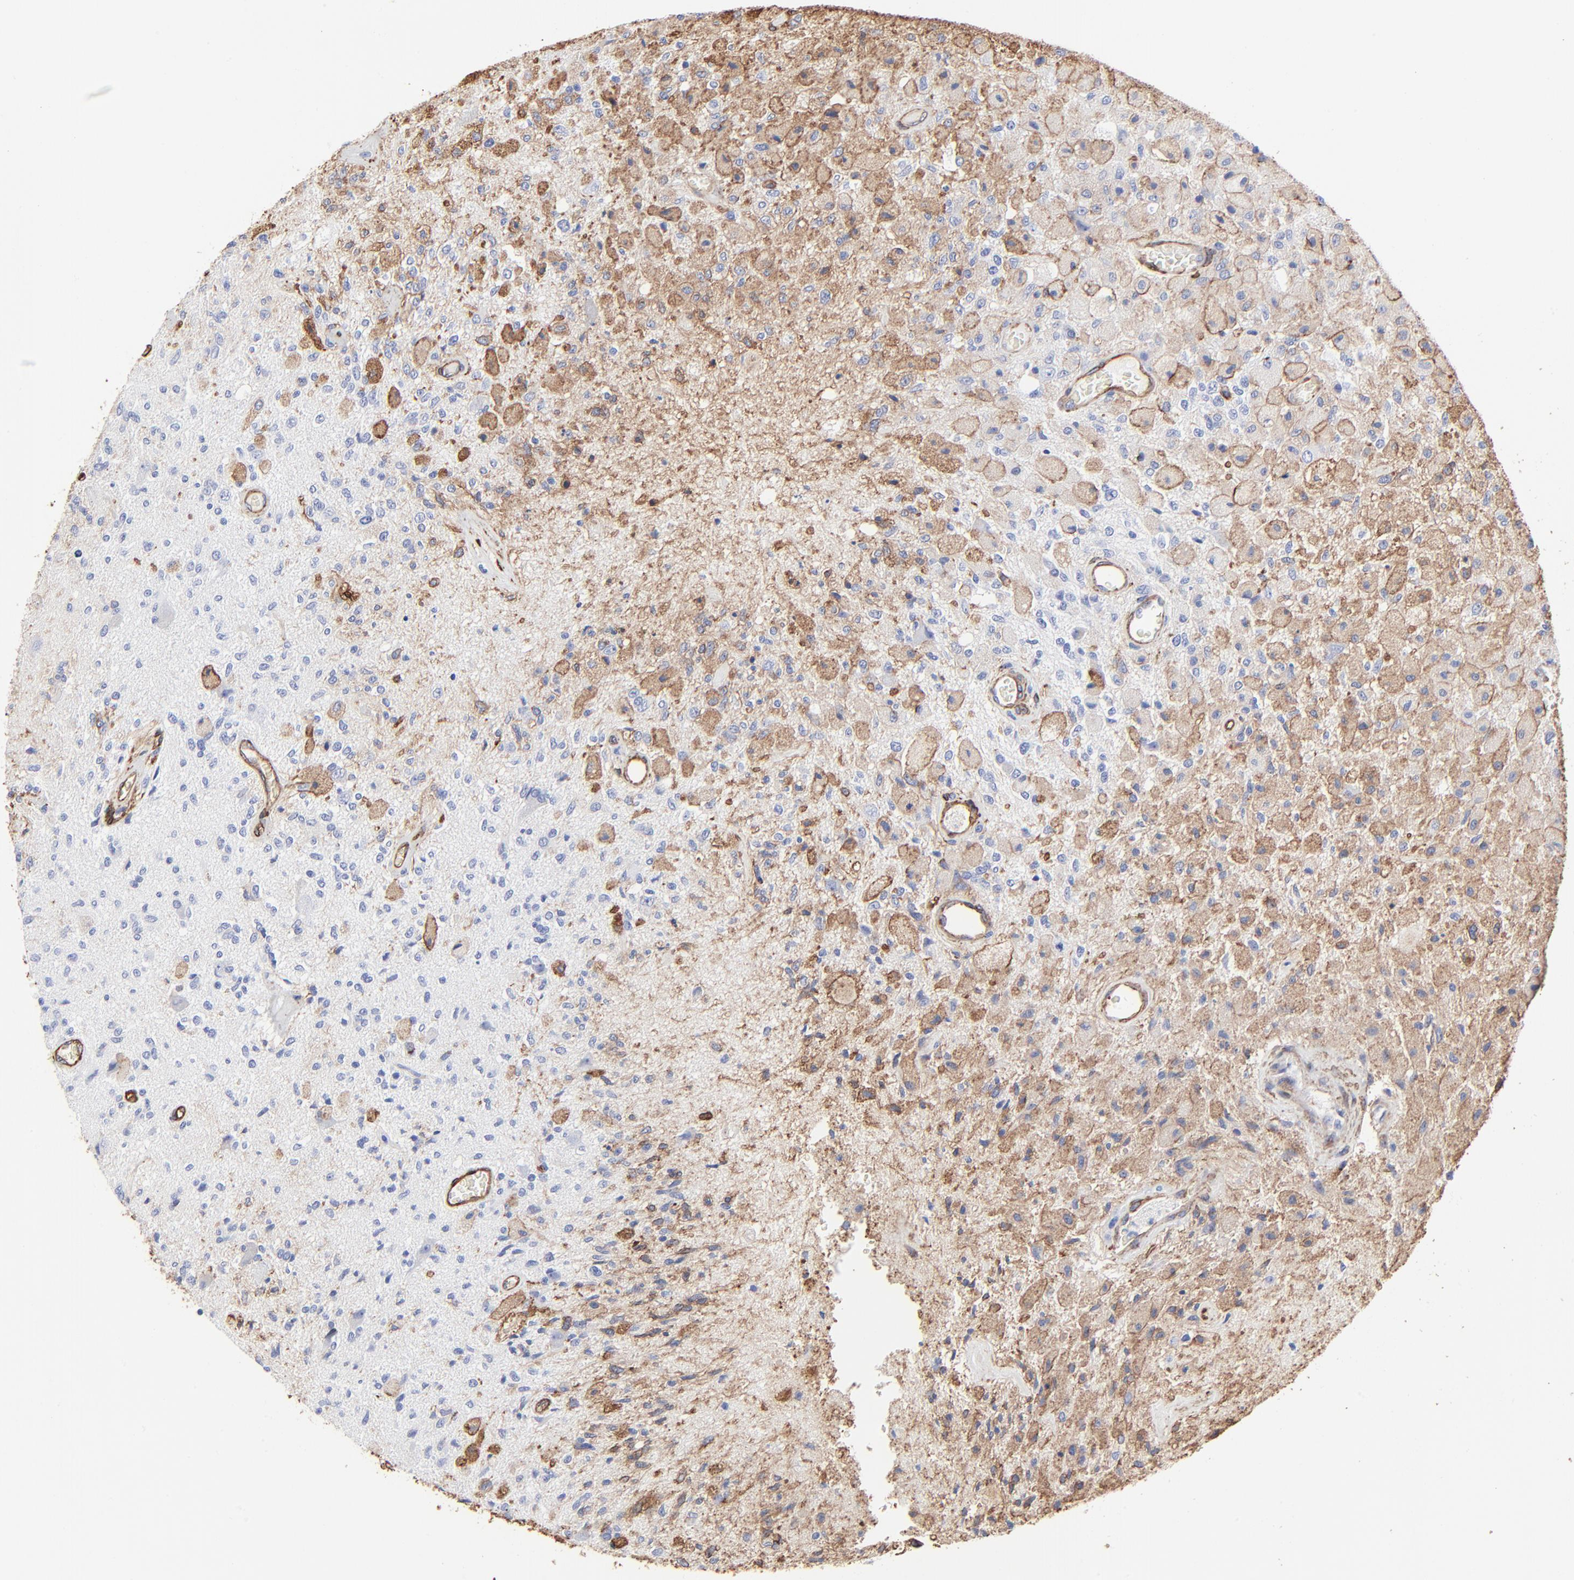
{"staining": {"intensity": "moderate", "quantity": ">75%", "location": "cytoplasmic/membranous"}, "tissue": "glioma", "cell_type": "Tumor cells", "image_type": "cancer", "snomed": [{"axis": "morphology", "description": "Normal tissue, NOS"}, {"axis": "morphology", "description": "Glioma, malignant, High grade"}, {"axis": "topography", "description": "Cerebral cortex"}], "caption": "Protein staining by immunohistochemistry (IHC) demonstrates moderate cytoplasmic/membranous positivity in about >75% of tumor cells in high-grade glioma (malignant). (DAB (3,3'-diaminobenzidine) IHC with brightfield microscopy, high magnification).", "gene": "CAV1", "patient": {"sex": "male", "age": 77}}